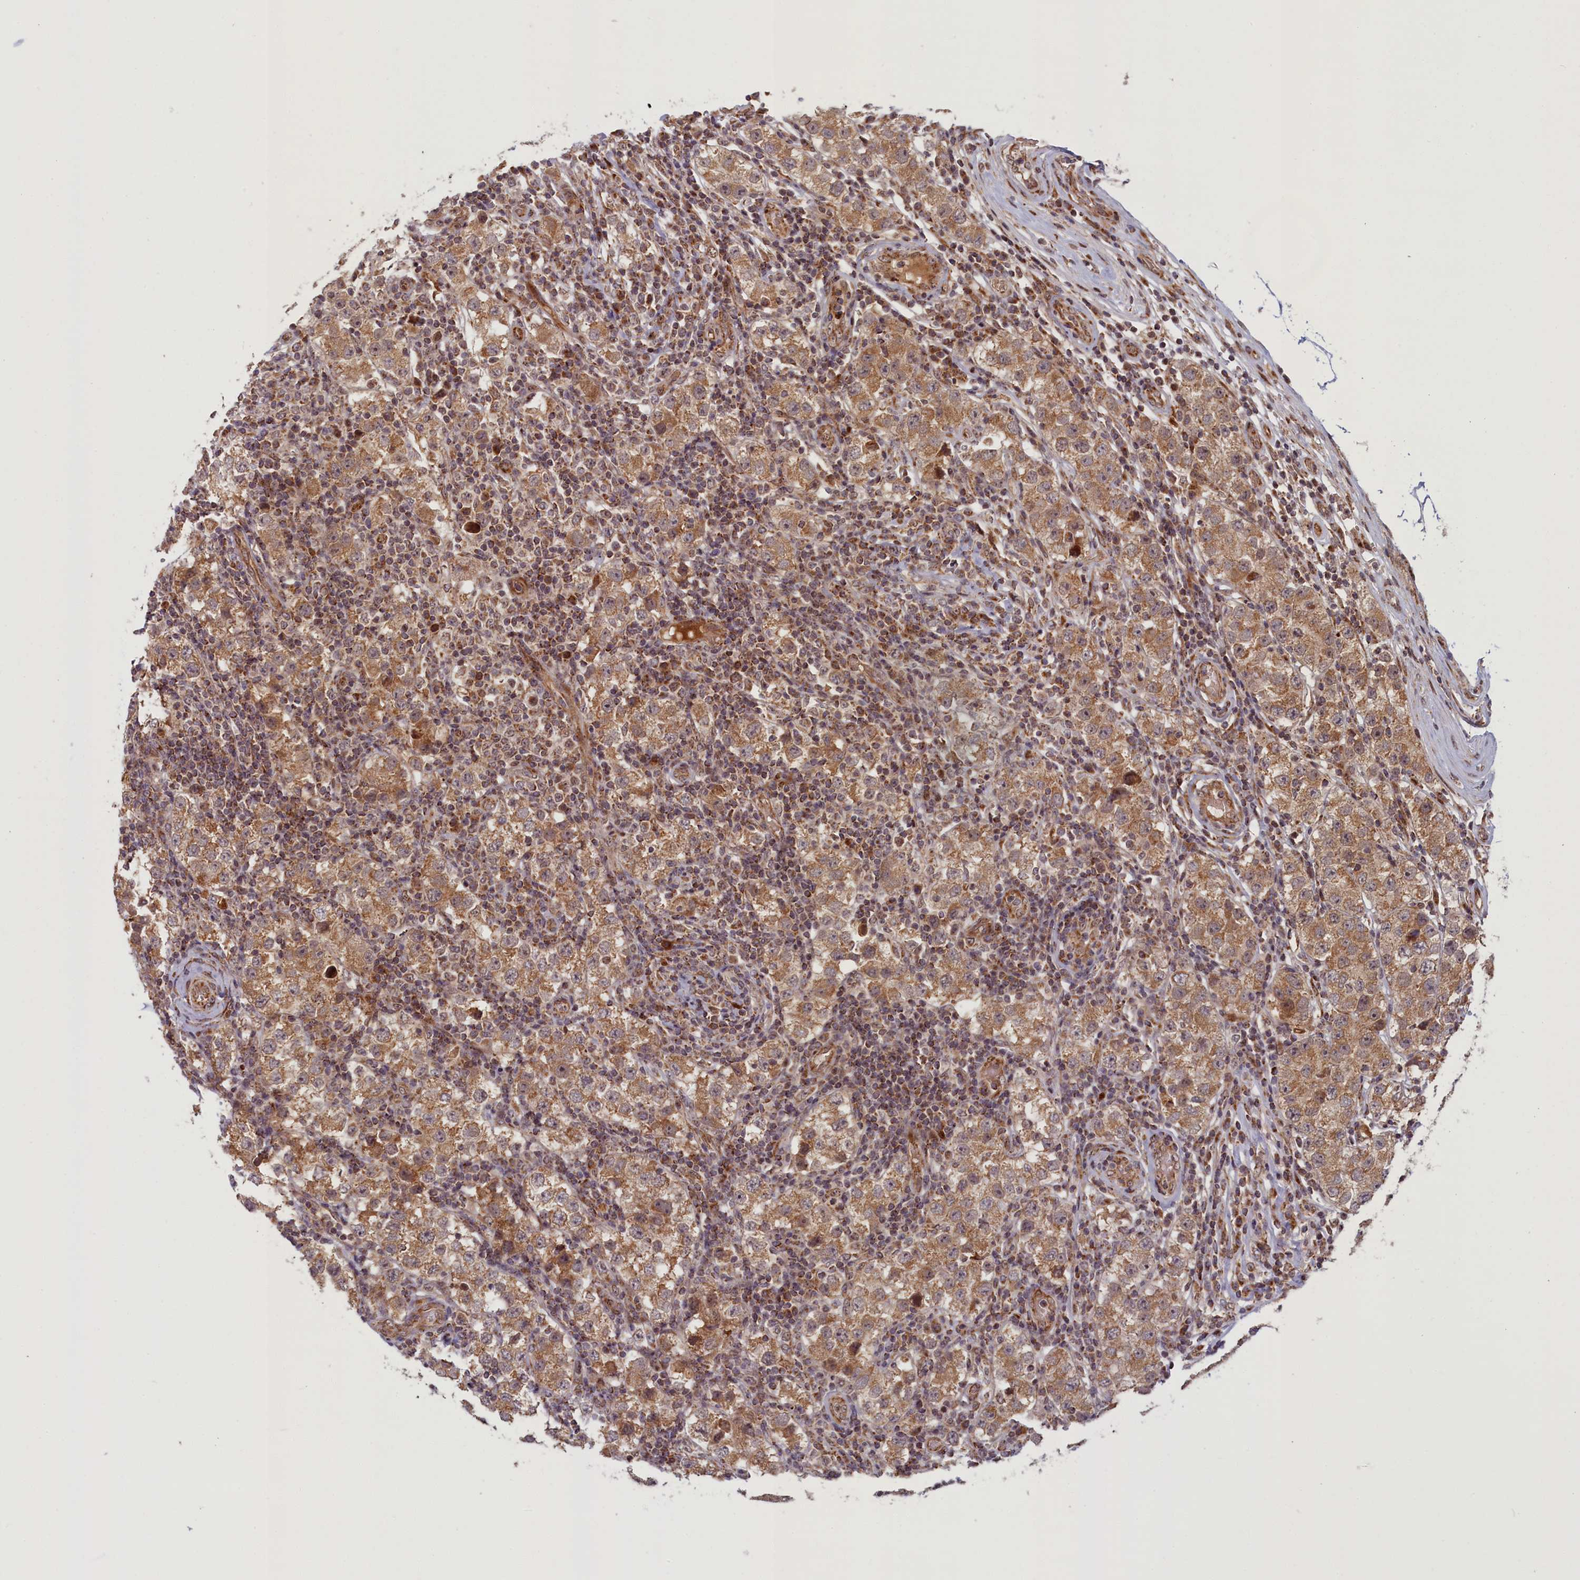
{"staining": {"intensity": "moderate", "quantity": ">75%", "location": "cytoplasmic/membranous"}, "tissue": "testis cancer", "cell_type": "Tumor cells", "image_type": "cancer", "snomed": [{"axis": "morphology", "description": "Seminoma, NOS"}, {"axis": "topography", "description": "Testis"}], "caption": "Immunohistochemistry micrograph of testis cancer (seminoma) stained for a protein (brown), which demonstrates medium levels of moderate cytoplasmic/membranous positivity in about >75% of tumor cells.", "gene": "PLA2G10", "patient": {"sex": "male", "age": 34}}